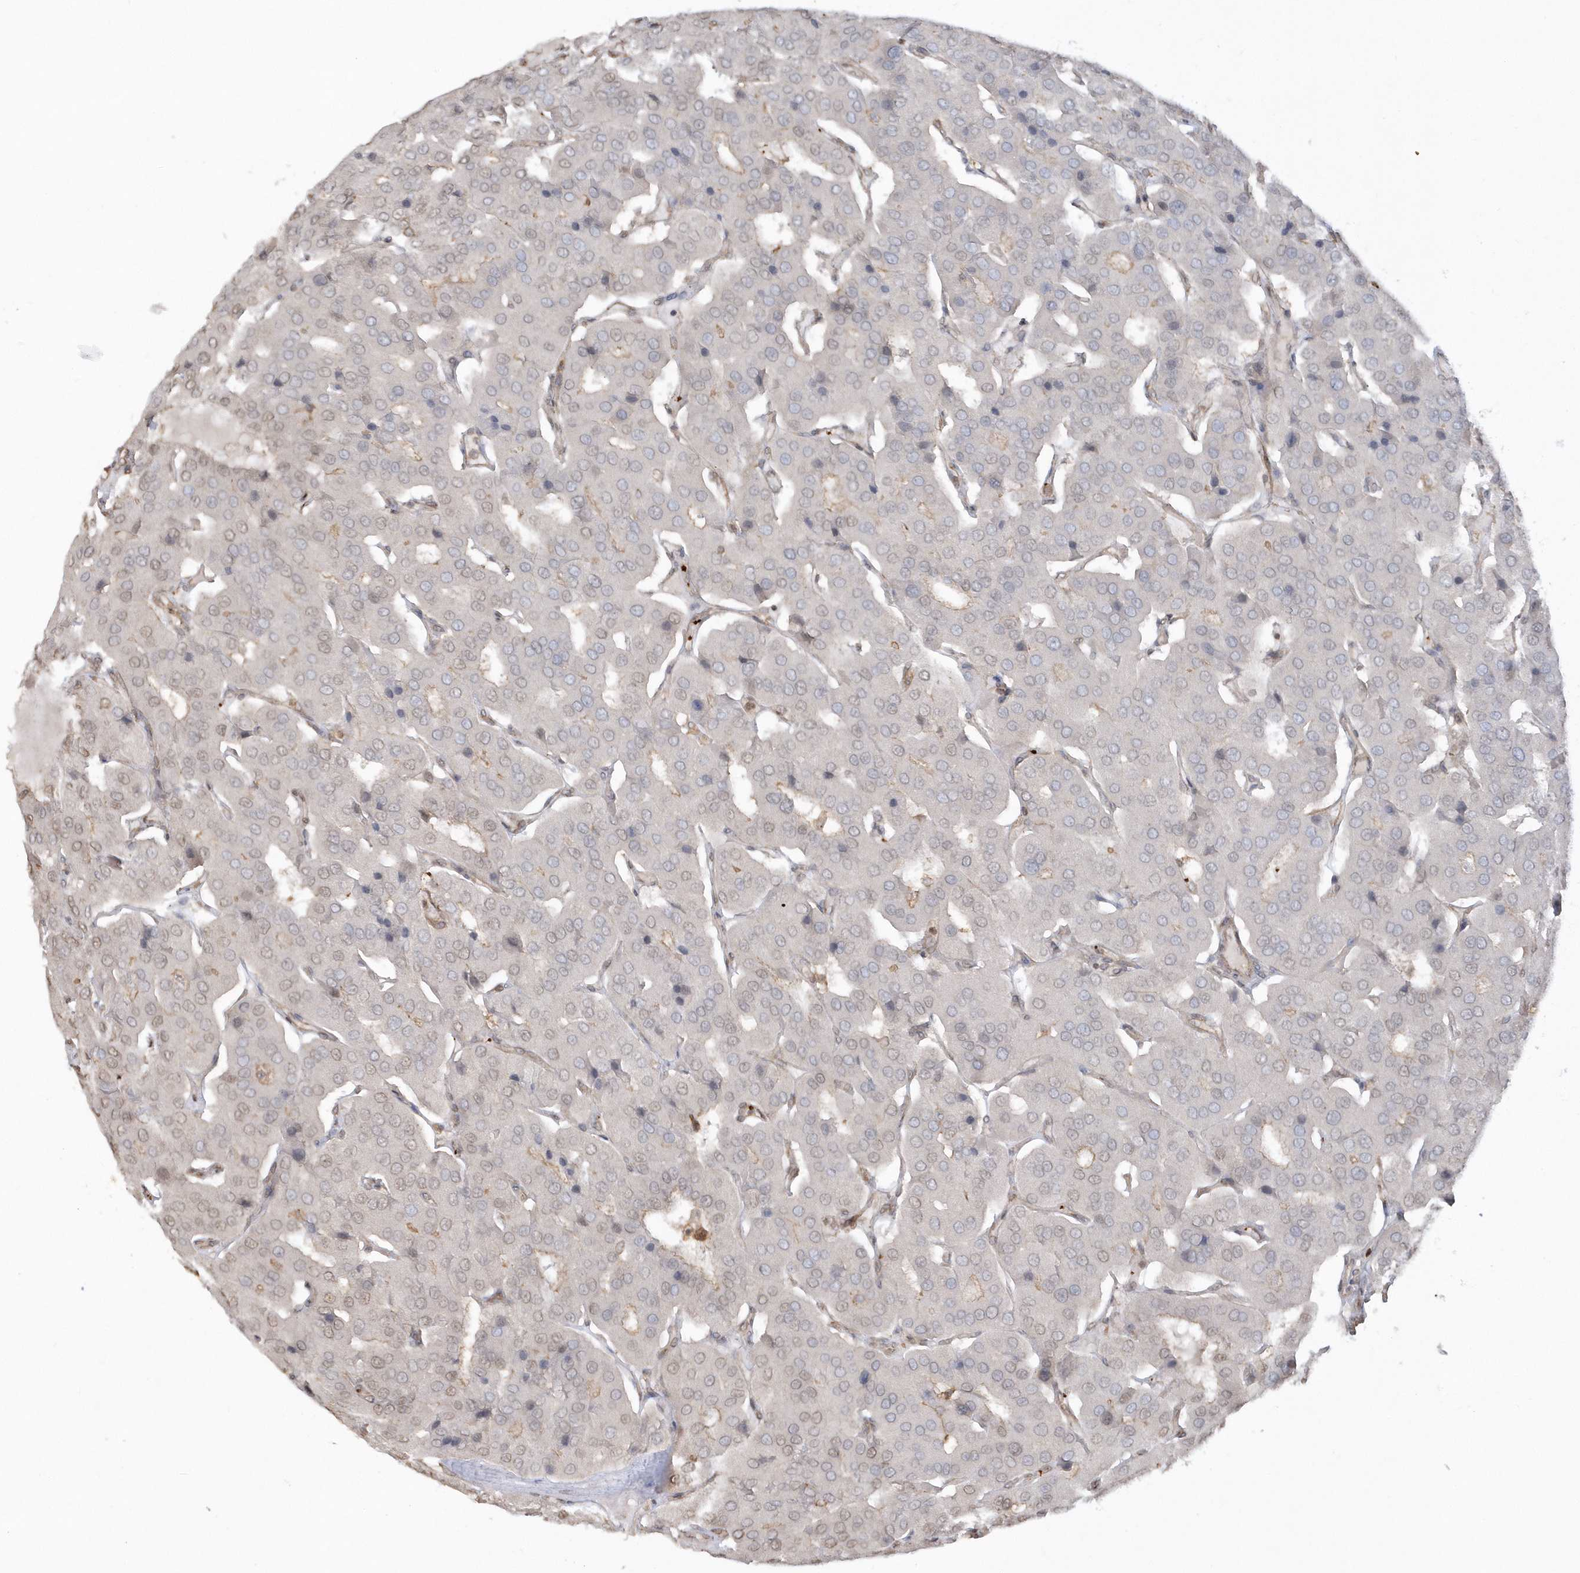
{"staining": {"intensity": "weak", "quantity": "<25%", "location": "nuclear"}, "tissue": "parathyroid gland", "cell_type": "Glandular cells", "image_type": "normal", "snomed": [{"axis": "morphology", "description": "Normal tissue, NOS"}, {"axis": "morphology", "description": "Adenoma, NOS"}, {"axis": "topography", "description": "Parathyroid gland"}], "caption": "This photomicrograph is of normal parathyroid gland stained with IHC to label a protein in brown with the nuclei are counter-stained blue. There is no expression in glandular cells.", "gene": "BSN", "patient": {"sex": "female", "age": 86}}